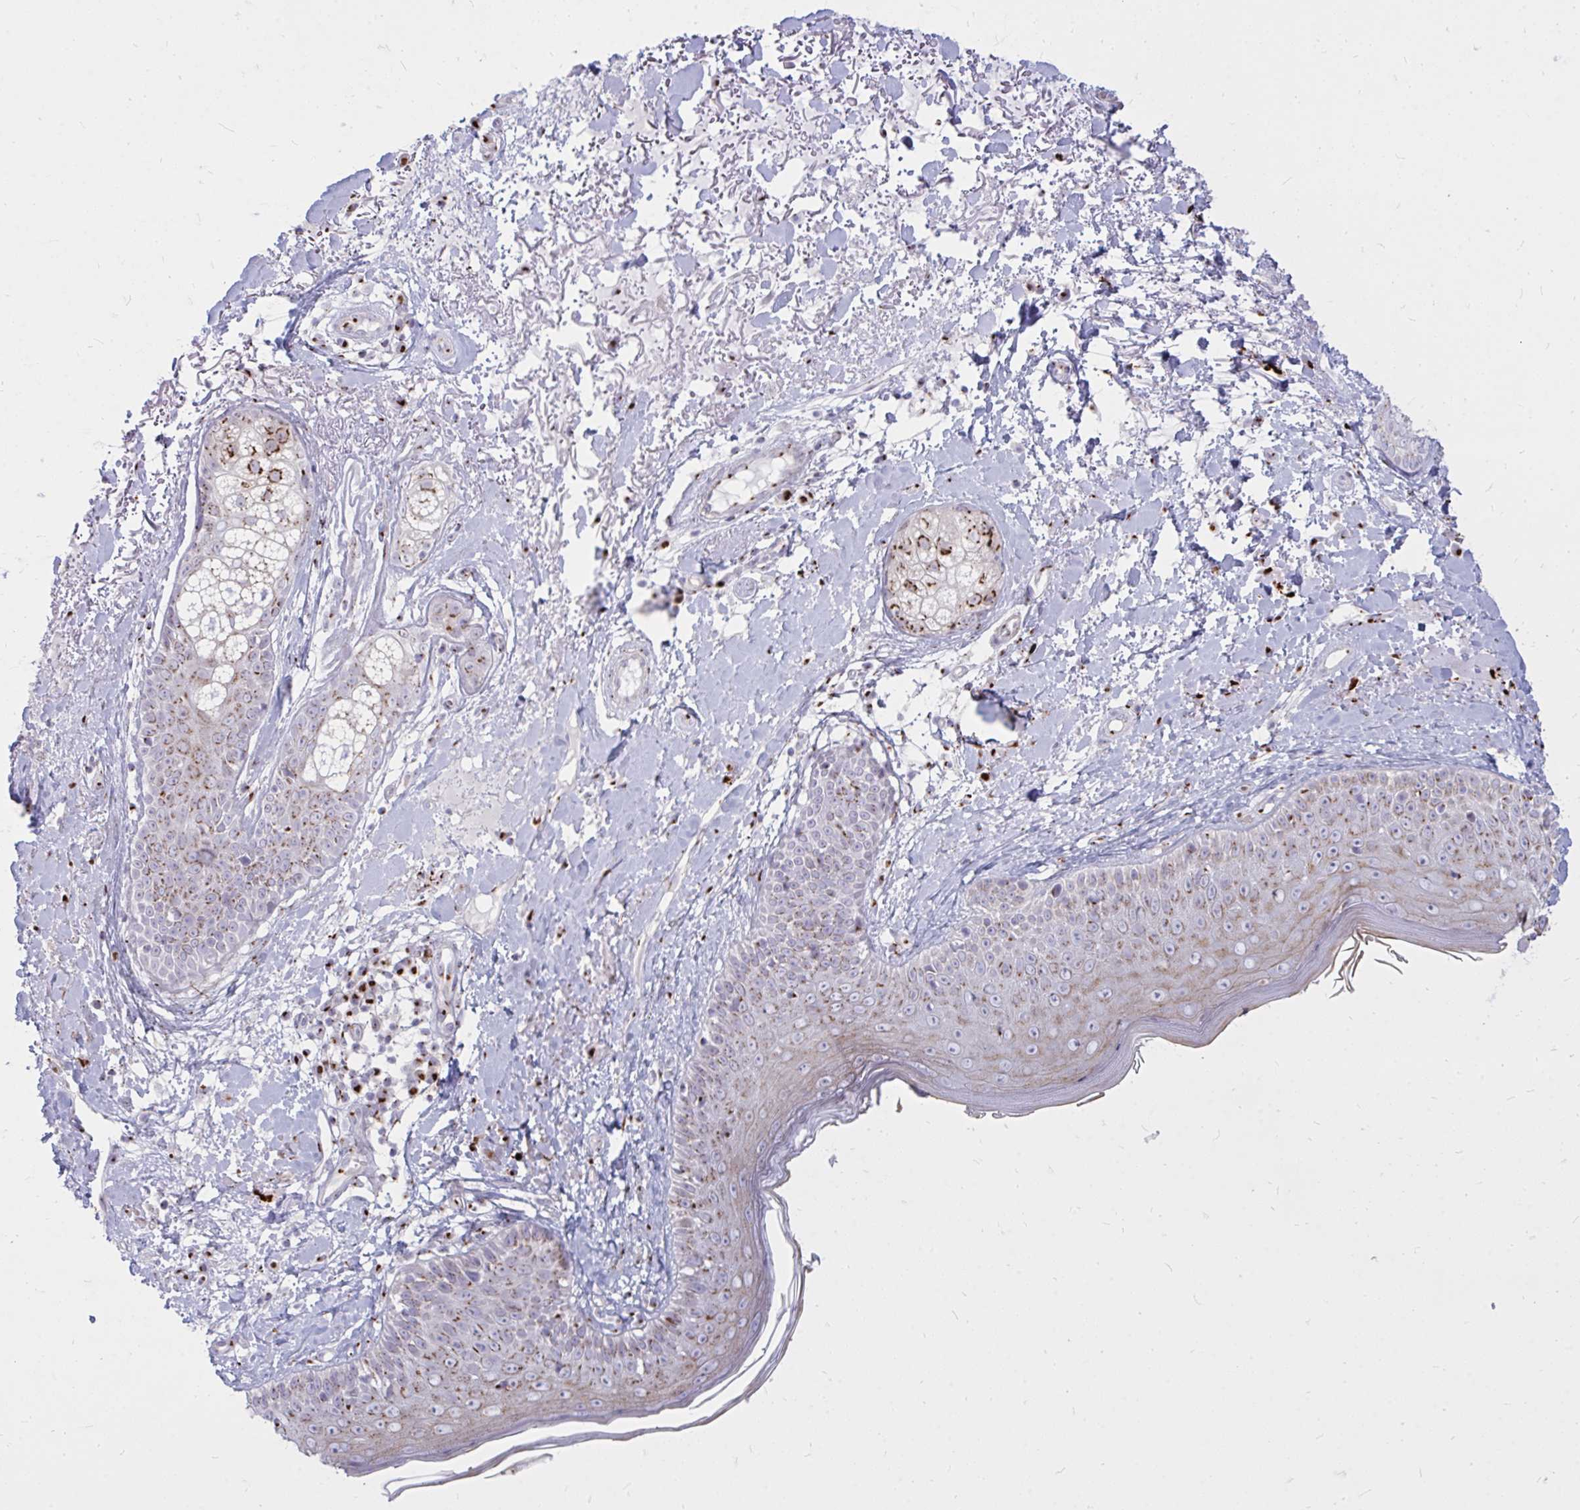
{"staining": {"intensity": "negative", "quantity": "none", "location": "none"}, "tissue": "skin", "cell_type": "Fibroblasts", "image_type": "normal", "snomed": [{"axis": "morphology", "description": "Normal tissue, NOS"}, {"axis": "topography", "description": "Skin"}], "caption": "Fibroblasts show no significant positivity in benign skin. The staining was performed using DAB (3,3'-diaminobenzidine) to visualize the protein expression in brown, while the nuclei were stained in blue with hematoxylin (Magnification: 20x).", "gene": "RAB6A", "patient": {"sex": "male", "age": 73}}